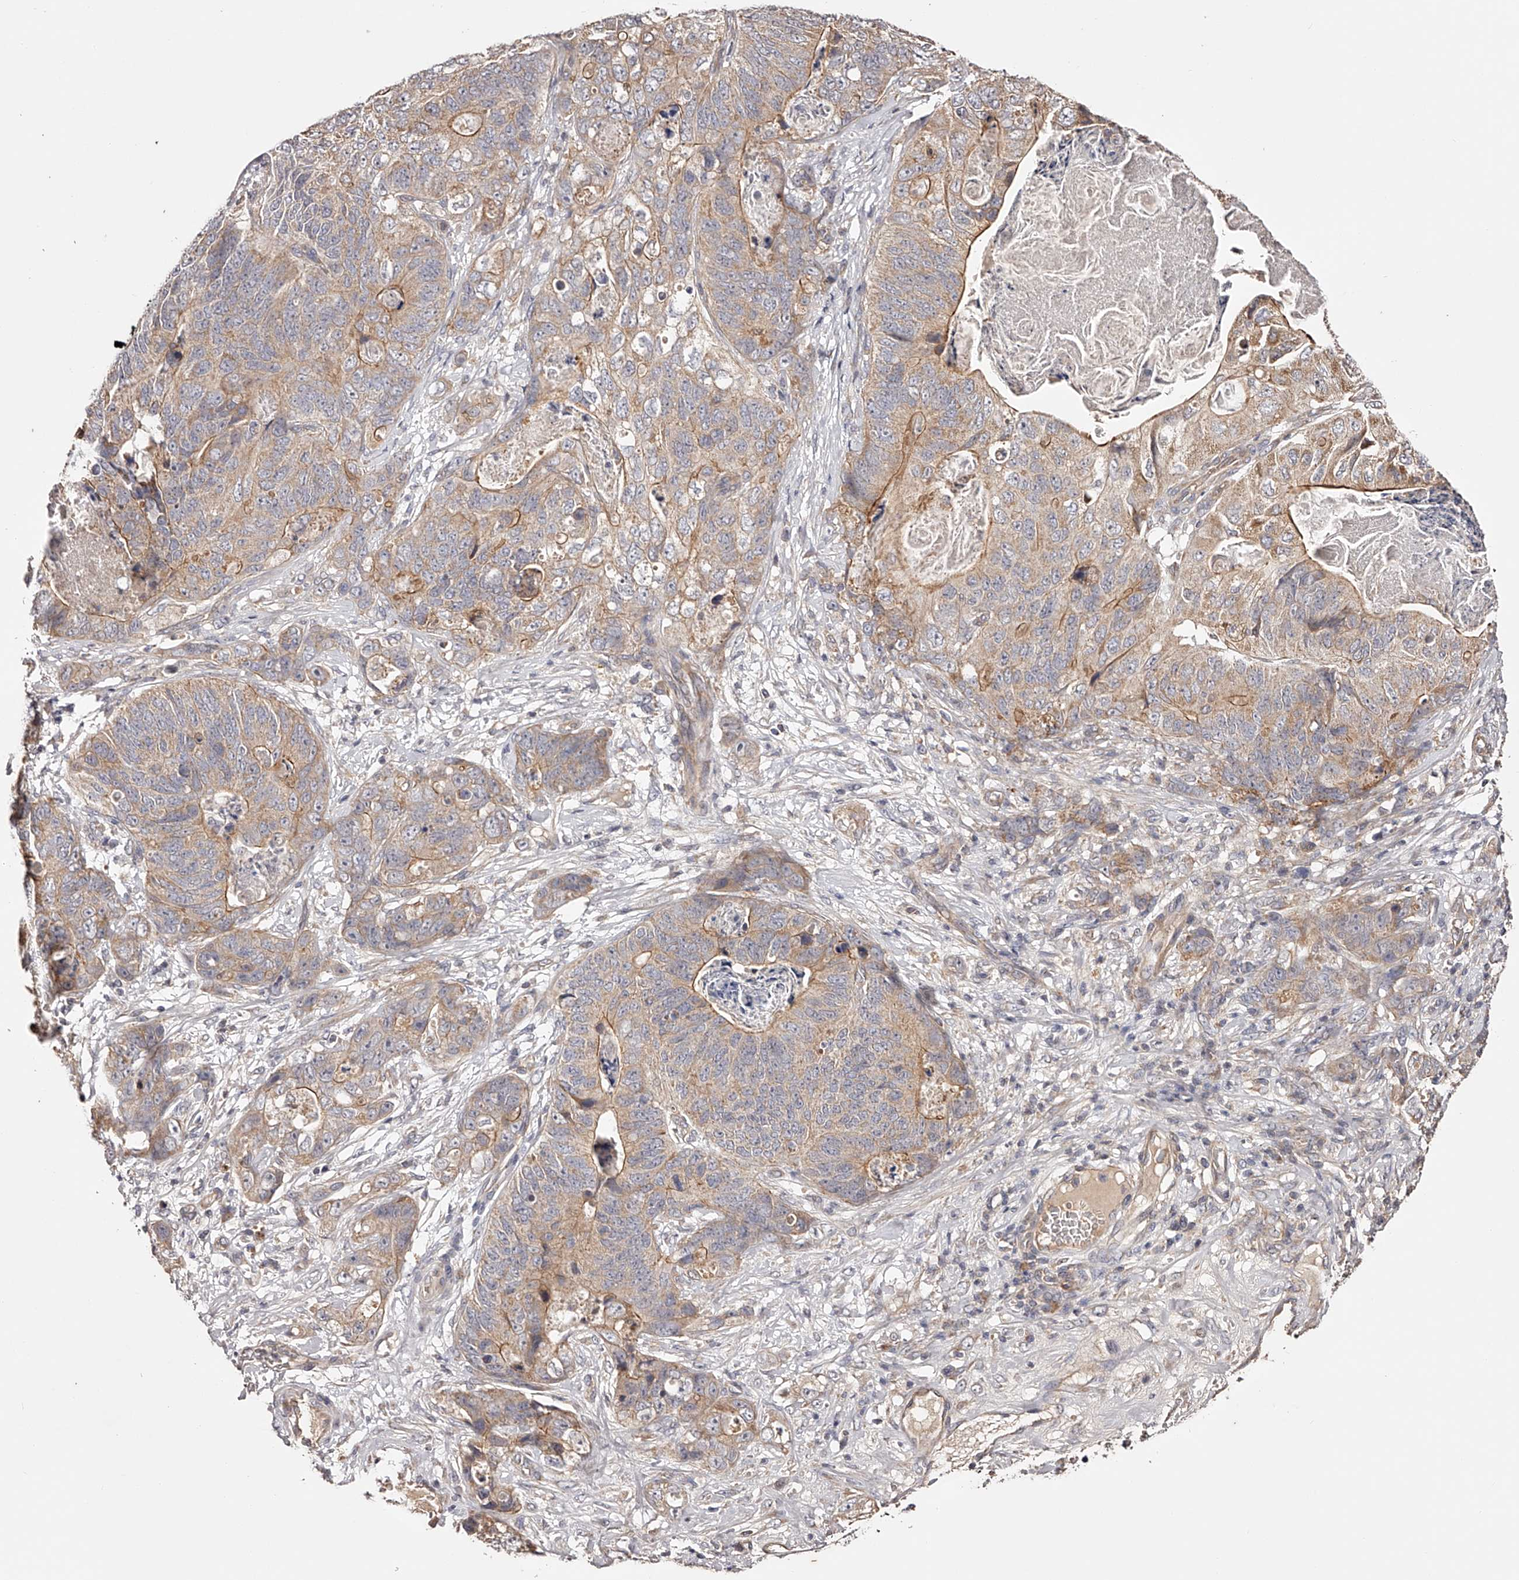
{"staining": {"intensity": "moderate", "quantity": ">75%", "location": "cytoplasmic/membranous"}, "tissue": "stomach cancer", "cell_type": "Tumor cells", "image_type": "cancer", "snomed": [{"axis": "morphology", "description": "Normal tissue, NOS"}, {"axis": "morphology", "description": "Adenocarcinoma, NOS"}, {"axis": "topography", "description": "Stomach"}], "caption": "Stomach cancer (adenocarcinoma) stained for a protein displays moderate cytoplasmic/membranous positivity in tumor cells.", "gene": "USP21", "patient": {"sex": "female", "age": 89}}